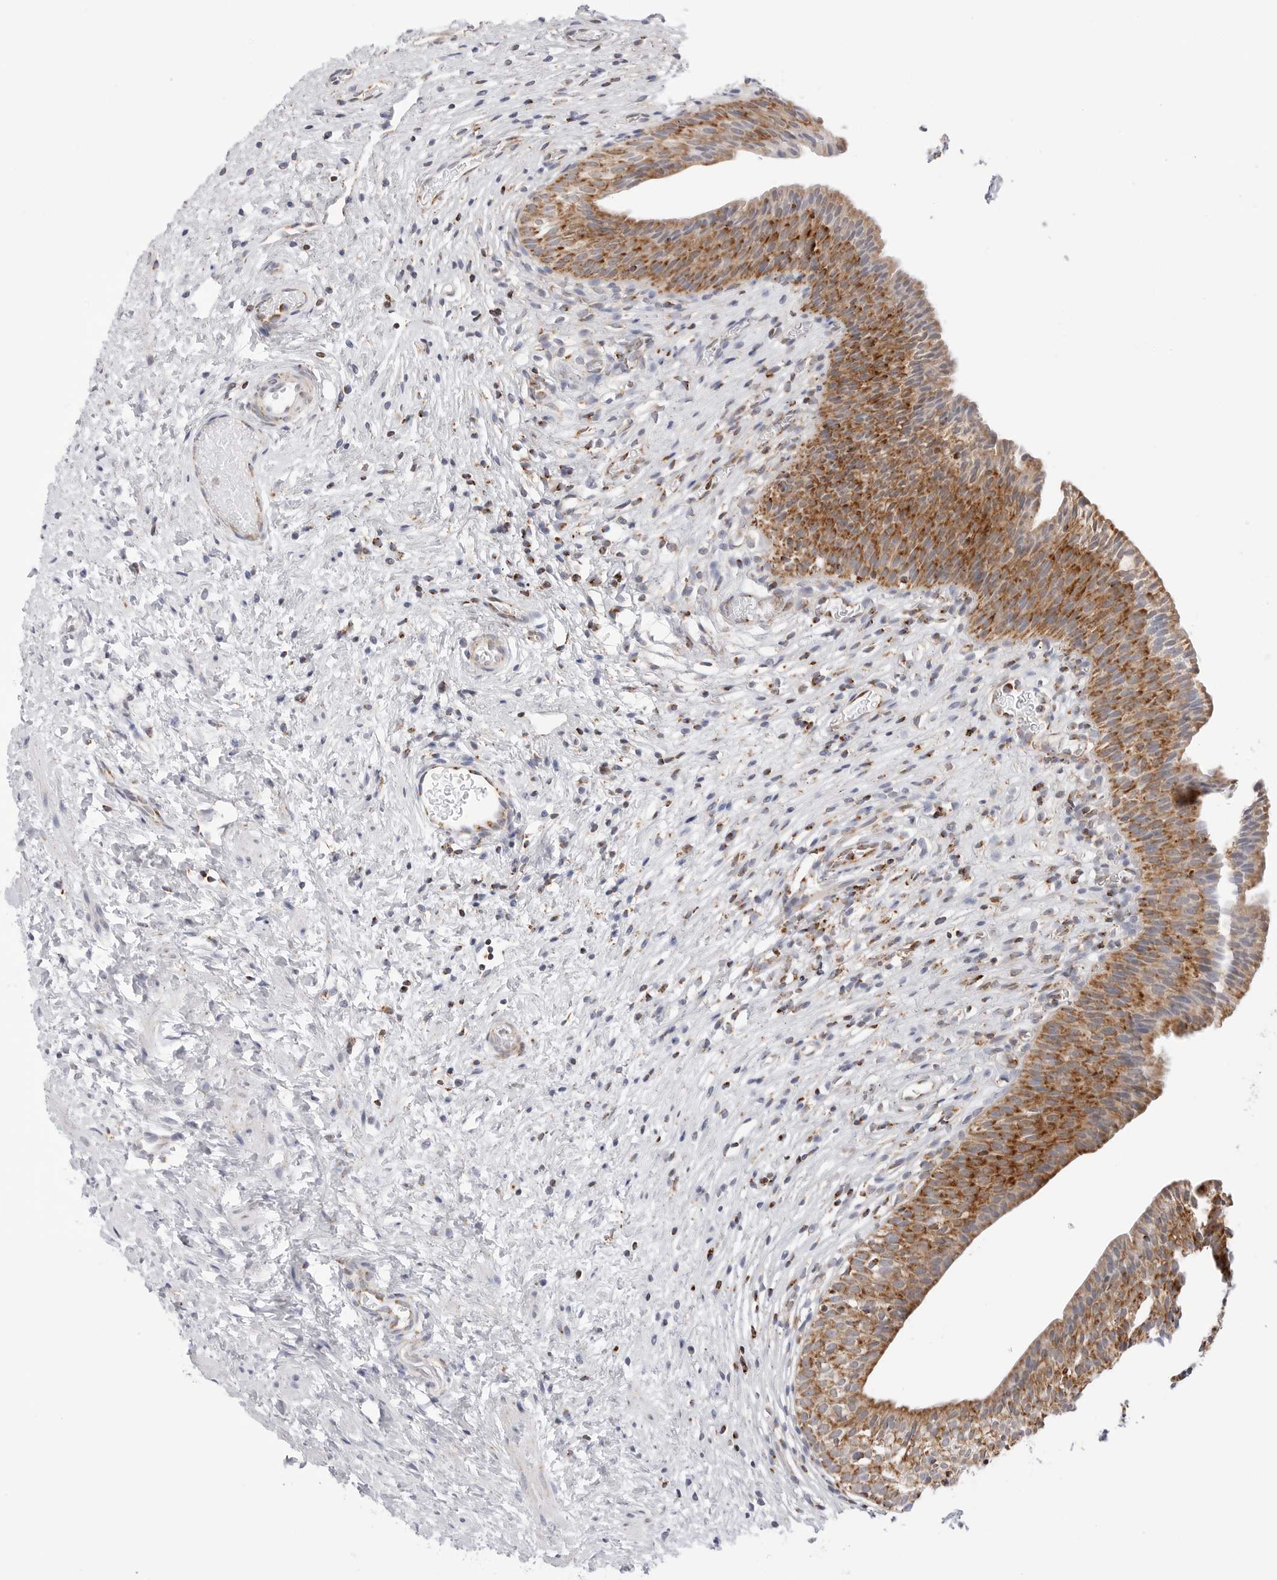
{"staining": {"intensity": "strong", "quantity": ">75%", "location": "cytoplasmic/membranous"}, "tissue": "urinary bladder", "cell_type": "Urothelial cells", "image_type": "normal", "snomed": [{"axis": "morphology", "description": "Normal tissue, NOS"}, {"axis": "topography", "description": "Urinary bladder"}], "caption": "Urothelial cells reveal high levels of strong cytoplasmic/membranous positivity in about >75% of cells in normal urinary bladder.", "gene": "ATP5IF1", "patient": {"sex": "male", "age": 1}}